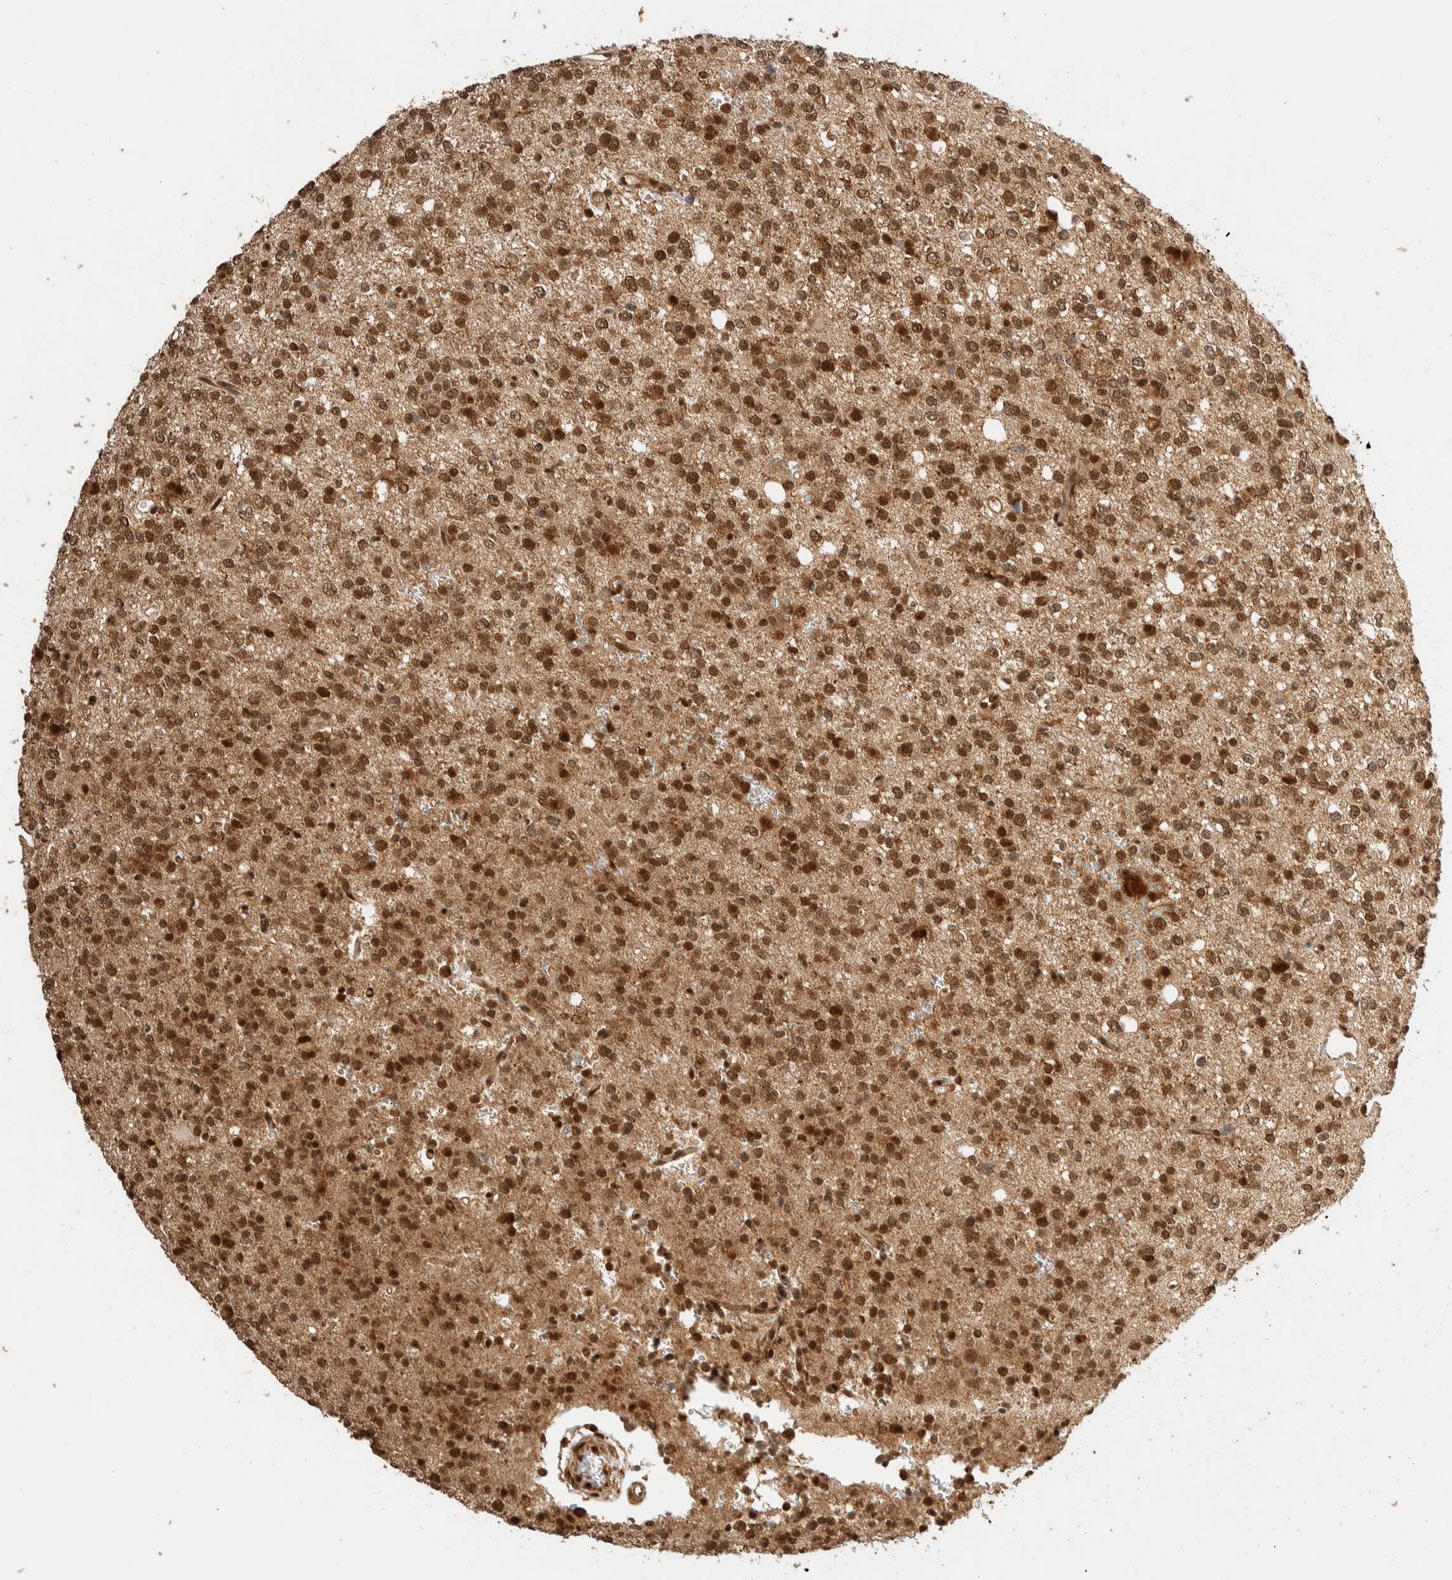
{"staining": {"intensity": "strong", "quantity": ">75%", "location": "nuclear"}, "tissue": "glioma", "cell_type": "Tumor cells", "image_type": "cancer", "snomed": [{"axis": "morphology", "description": "Glioma, malignant, High grade"}, {"axis": "topography", "description": "Brain"}], "caption": "IHC of malignant glioma (high-grade) shows high levels of strong nuclear positivity in approximately >75% of tumor cells. (DAB (3,3'-diaminobenzidine) IHC with brightfield microscopy, high magnification).", "gene": "ZBTB2", "patient": {"sex": "female", "age": 62}}